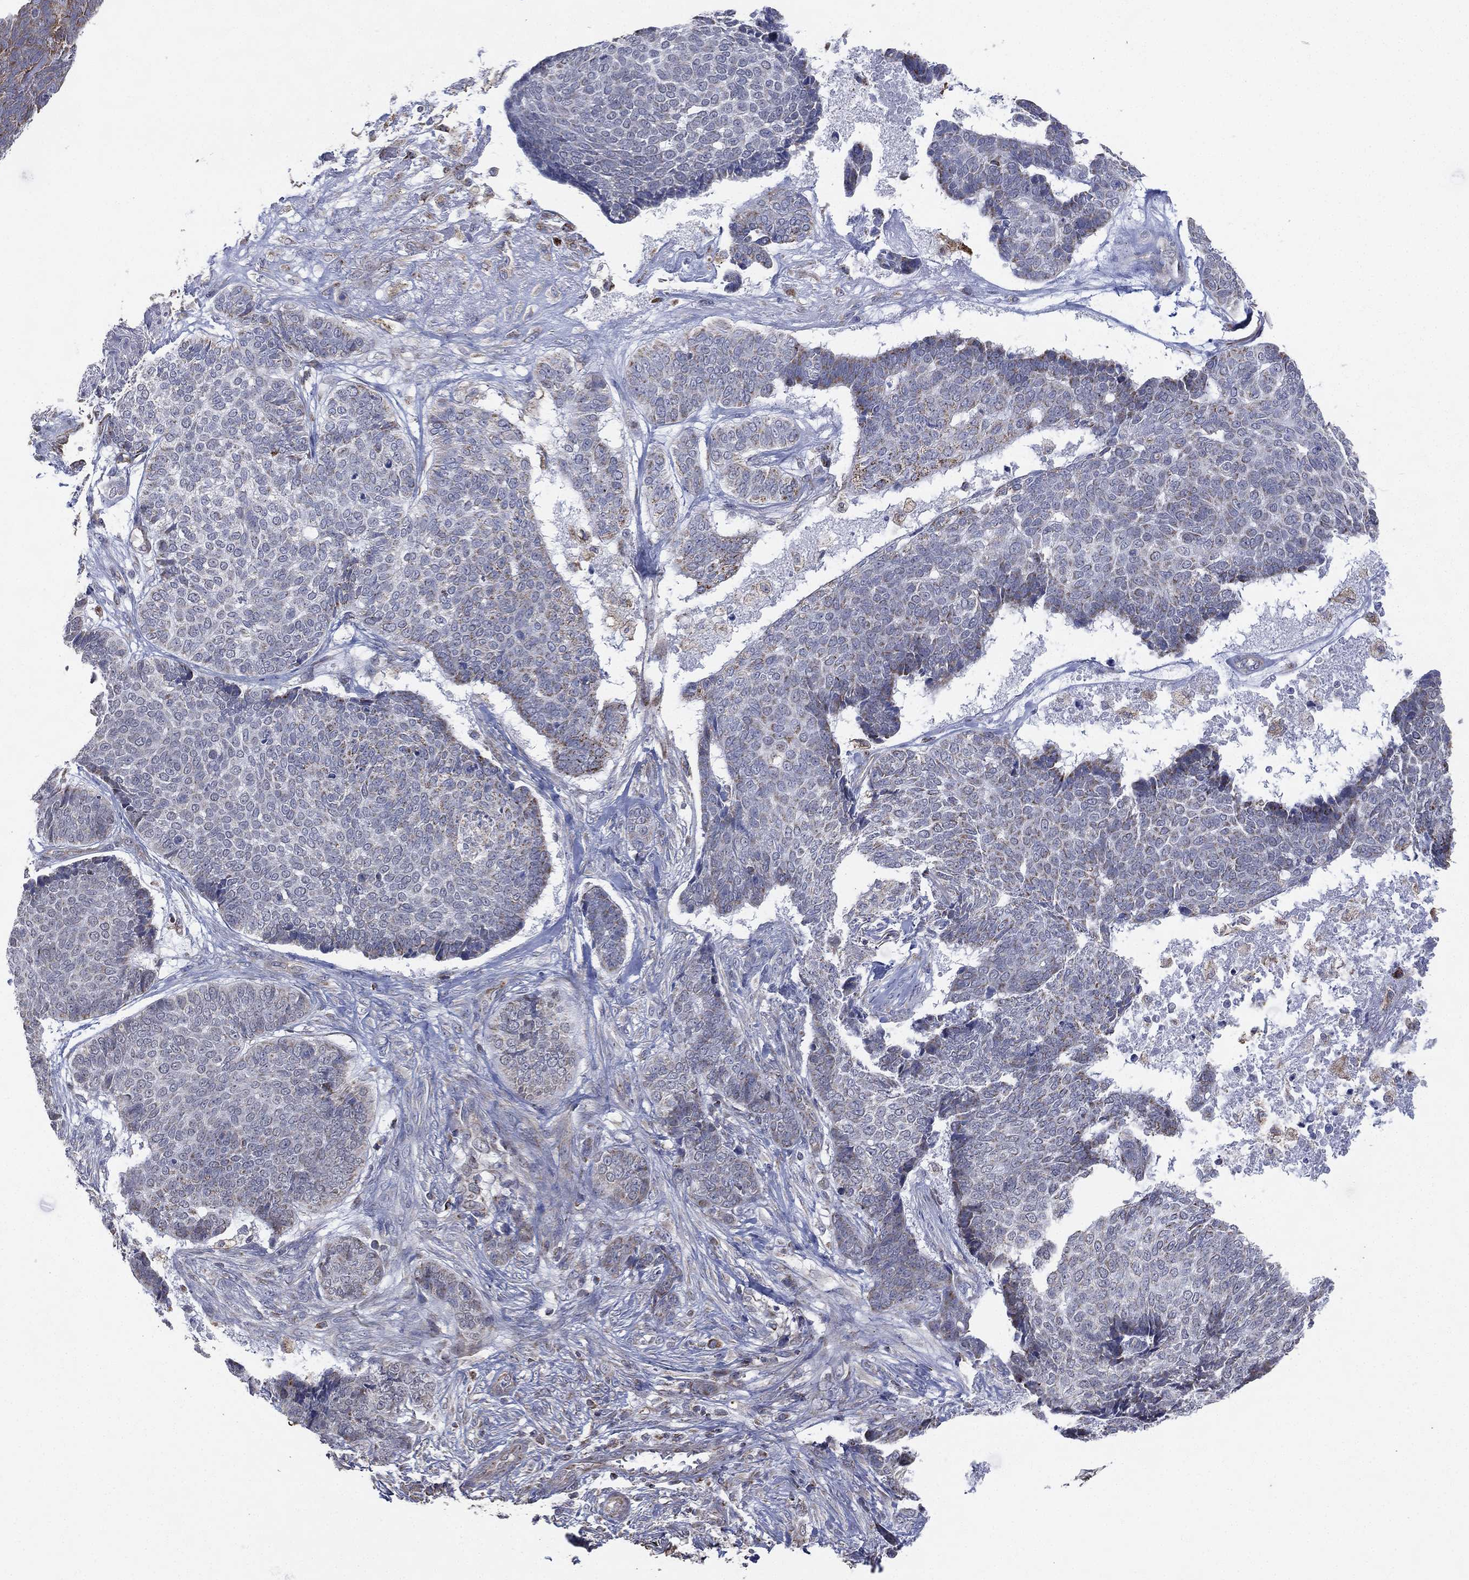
{"staining": {"intensity": "negative", "quantity": "none", "location": "none"}, "tissue": "skin cancer", "cell_type": "Tumor cells", "image_type": "cancer", "snomed": [{"axis": "morphology", "description": "Basal cell carcinoma"}, {"axis": "topography", "description": "Skin"}], "caption": "This is an immunohistochemistry image of human skin cancer (basal cell carcinoma). There is no expression in tumor cells.", "gene": "INA", "patient": {"sex": "male", "age": 86}}